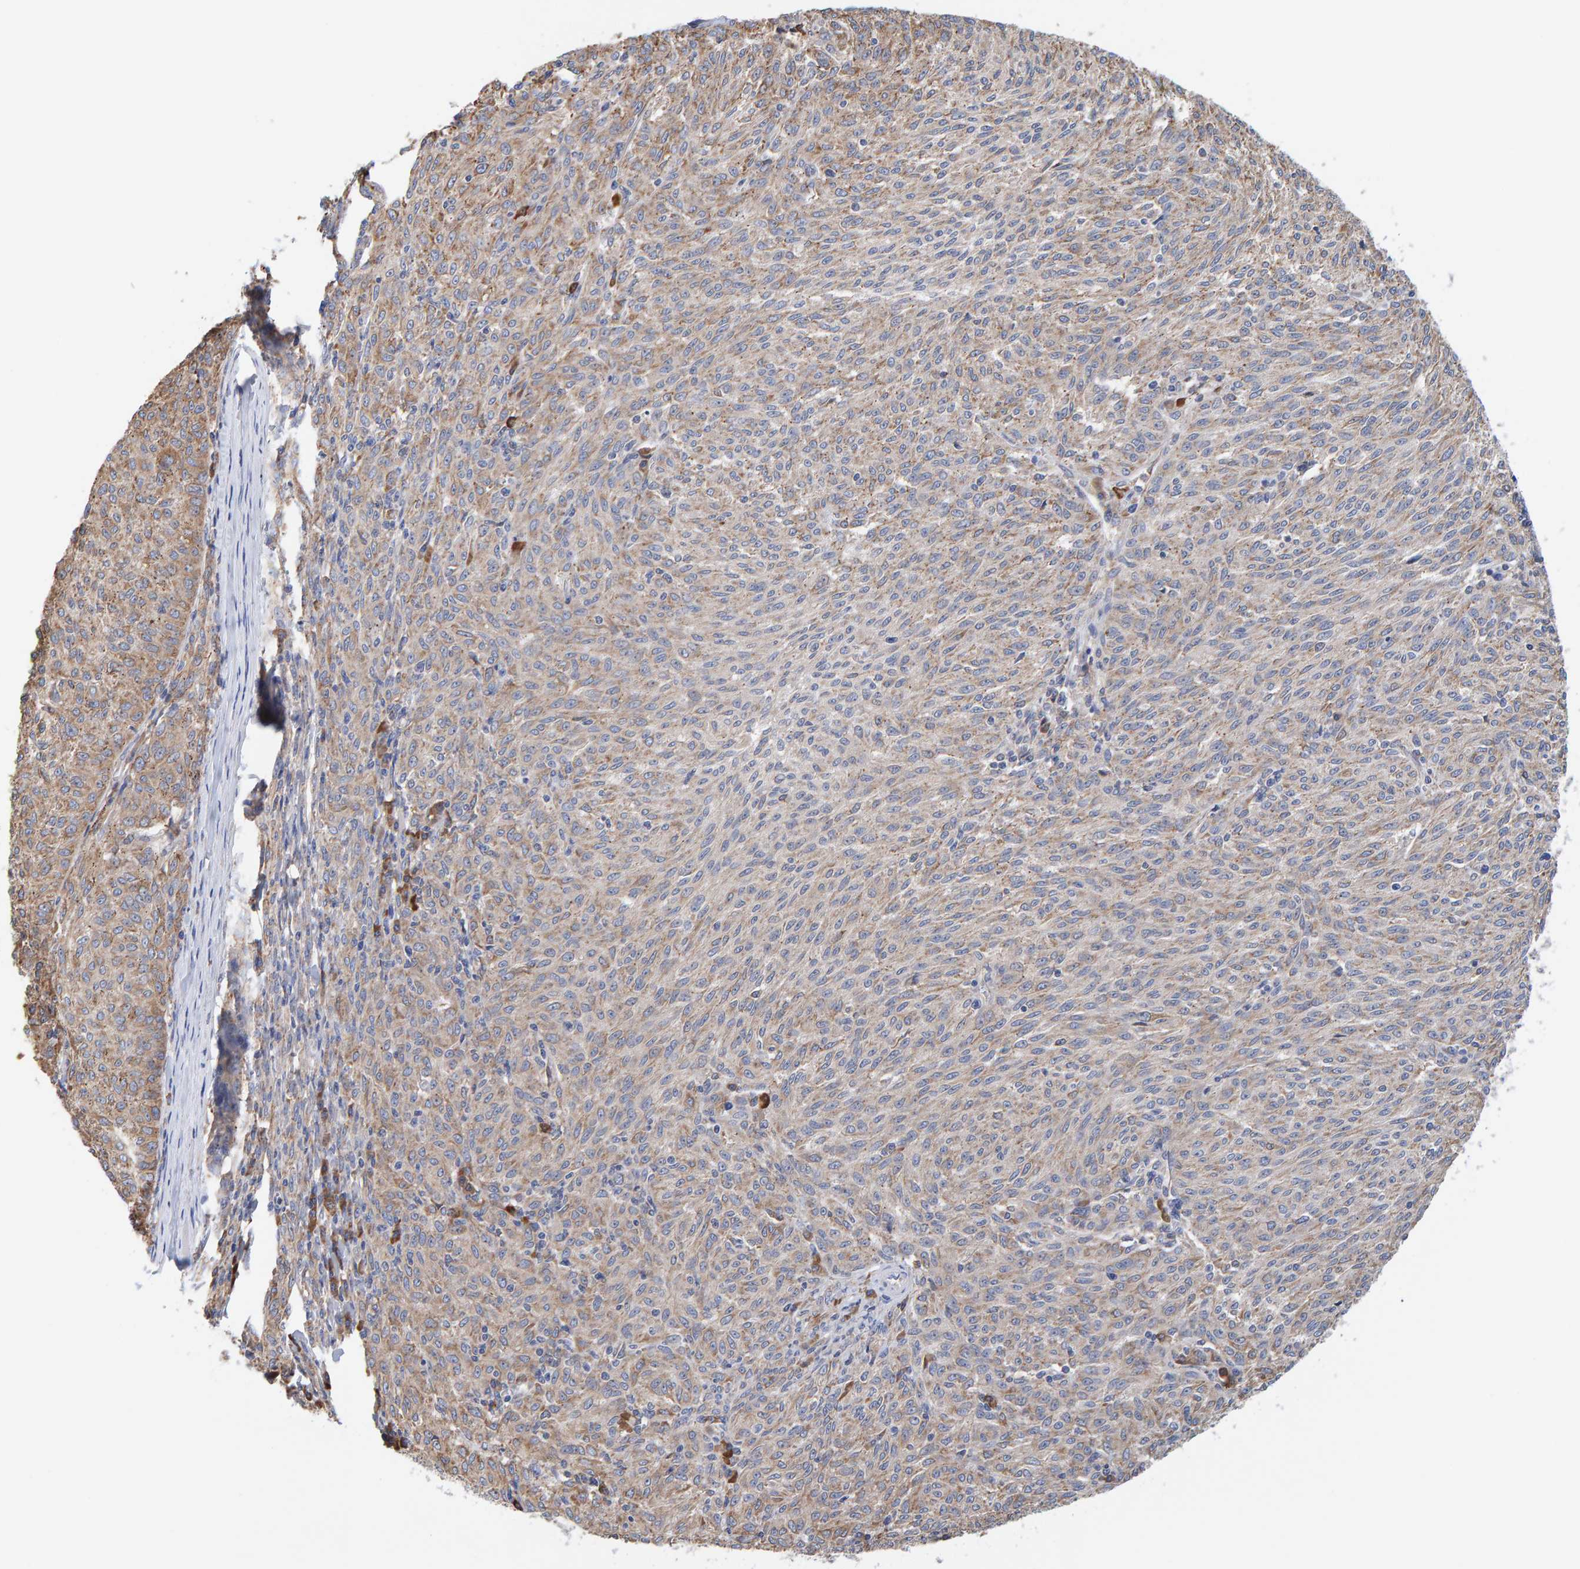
{"staining": {"intensity": "weak", "quantity": ">75%", "location": "cytoplasmic/membranous"}, "tissue": "melanoma", "cell_type": "Tumor cells", "image_type": "cancer", "snomed": [{"axis": "morphology", "description": "Malignant melanoma, NOS"}, {"axis": "topography", "description": "Skin"}], "caption": "Immunohistochemical staining of malignant melanoma demonstrates low levels of weak cytoplasmic/membranous staining in about >75% of tumor cells. The staining was performed using DAB to visualize the protein expression in brown, while the nuclei were stained in blue with hematoxylin (Magnification: 20x).", "gene": "SGPL1", "patient": {"sex": "female", "age": 72}}